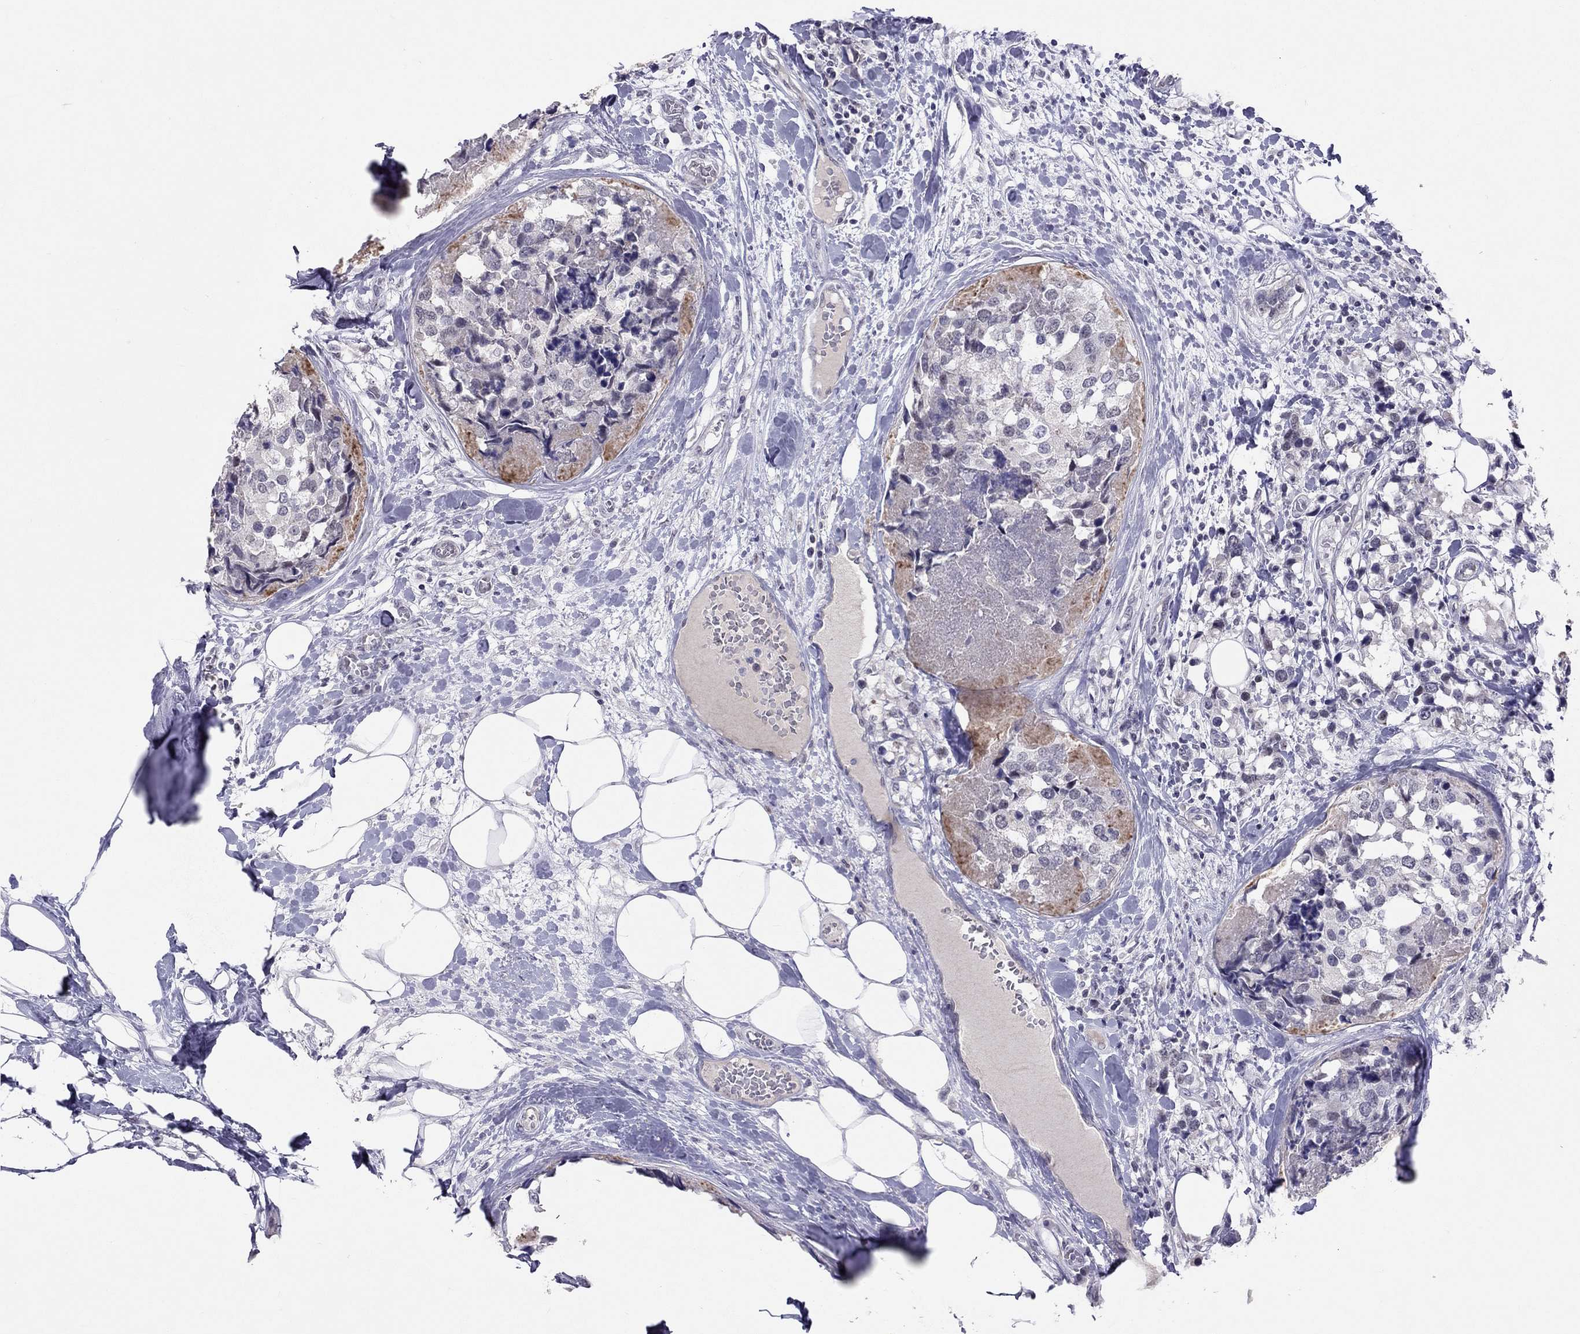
{"staining": {"intensity": "negative", "quantity": "none", "location": "none"}, "tissue": "breast cancer", "cell_type": "Tumor cells", "image_type": "cancer", "snomed": [{"axis": "morphology", "description": "Lobular carcinoma"}, {"axis": "topography", "description": "Breast"}], "caption": "Immunohistochemistry (IHC) image of breast cancer stained for a protein (brown), which displays no positivity in tumor cells. Nuclei are stained in blue.", "gene": "JHY", "patient": {"sex": "female", "age": 59}}